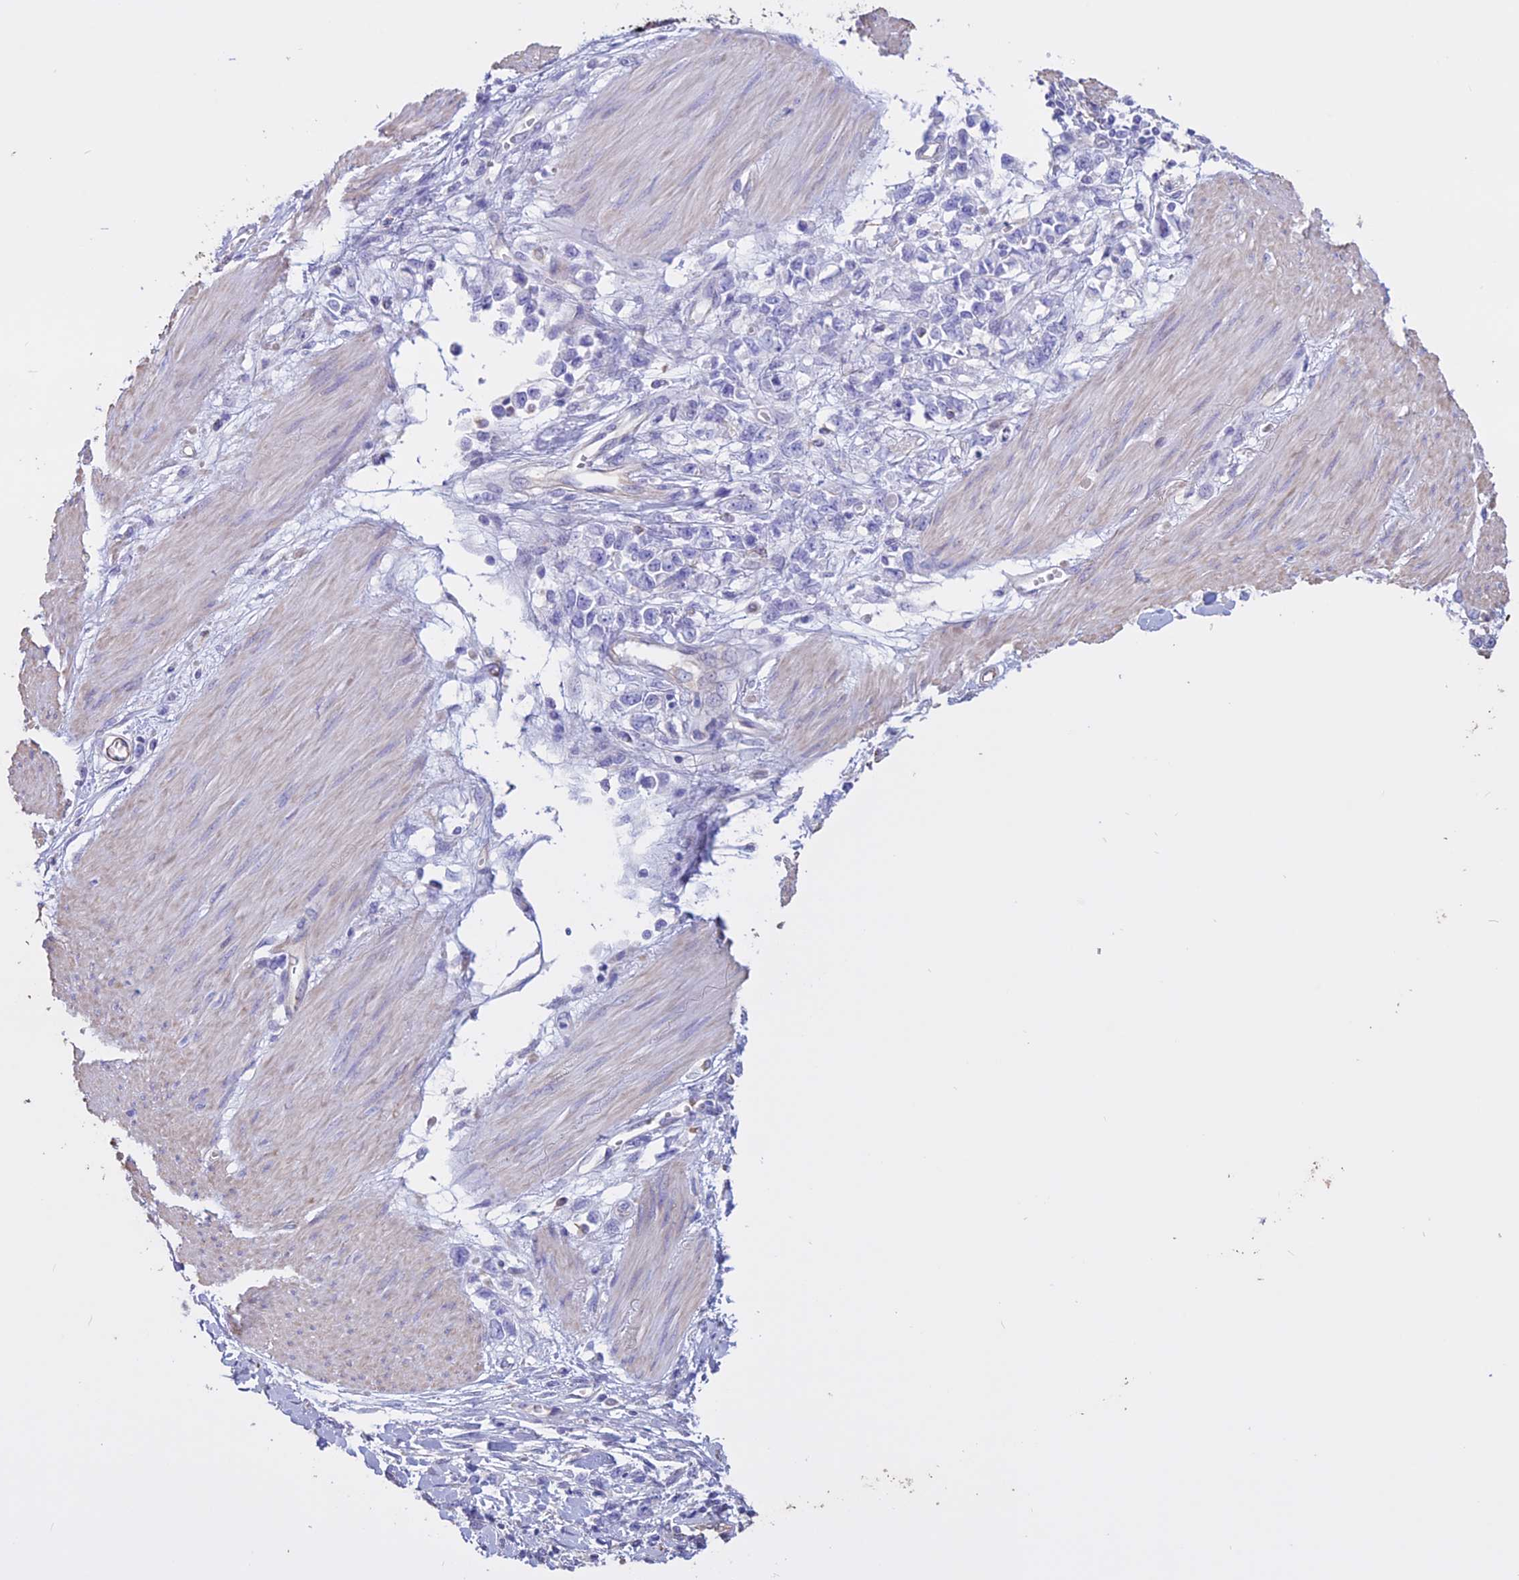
{"staining": {"intensity": "negative", "quantity": "none", "location": "none"}, "tissue": "stomach cancer", "cell_type": "Tumor cells", "image_type": "cancer", "snomed": [{"axis": "morphology", "description": "Adenocarcinoma, NOS"}, {"axis": "topography", "description": "Stomach"}], "caption": "The immunohistochemistry (IHC) photomicrograph has no significant expression in tumor cells of stomach cancer (adenocarcinoma) tissue.", "gene": "CCDC148", "patient": {"sex": "female", "age": 76}}